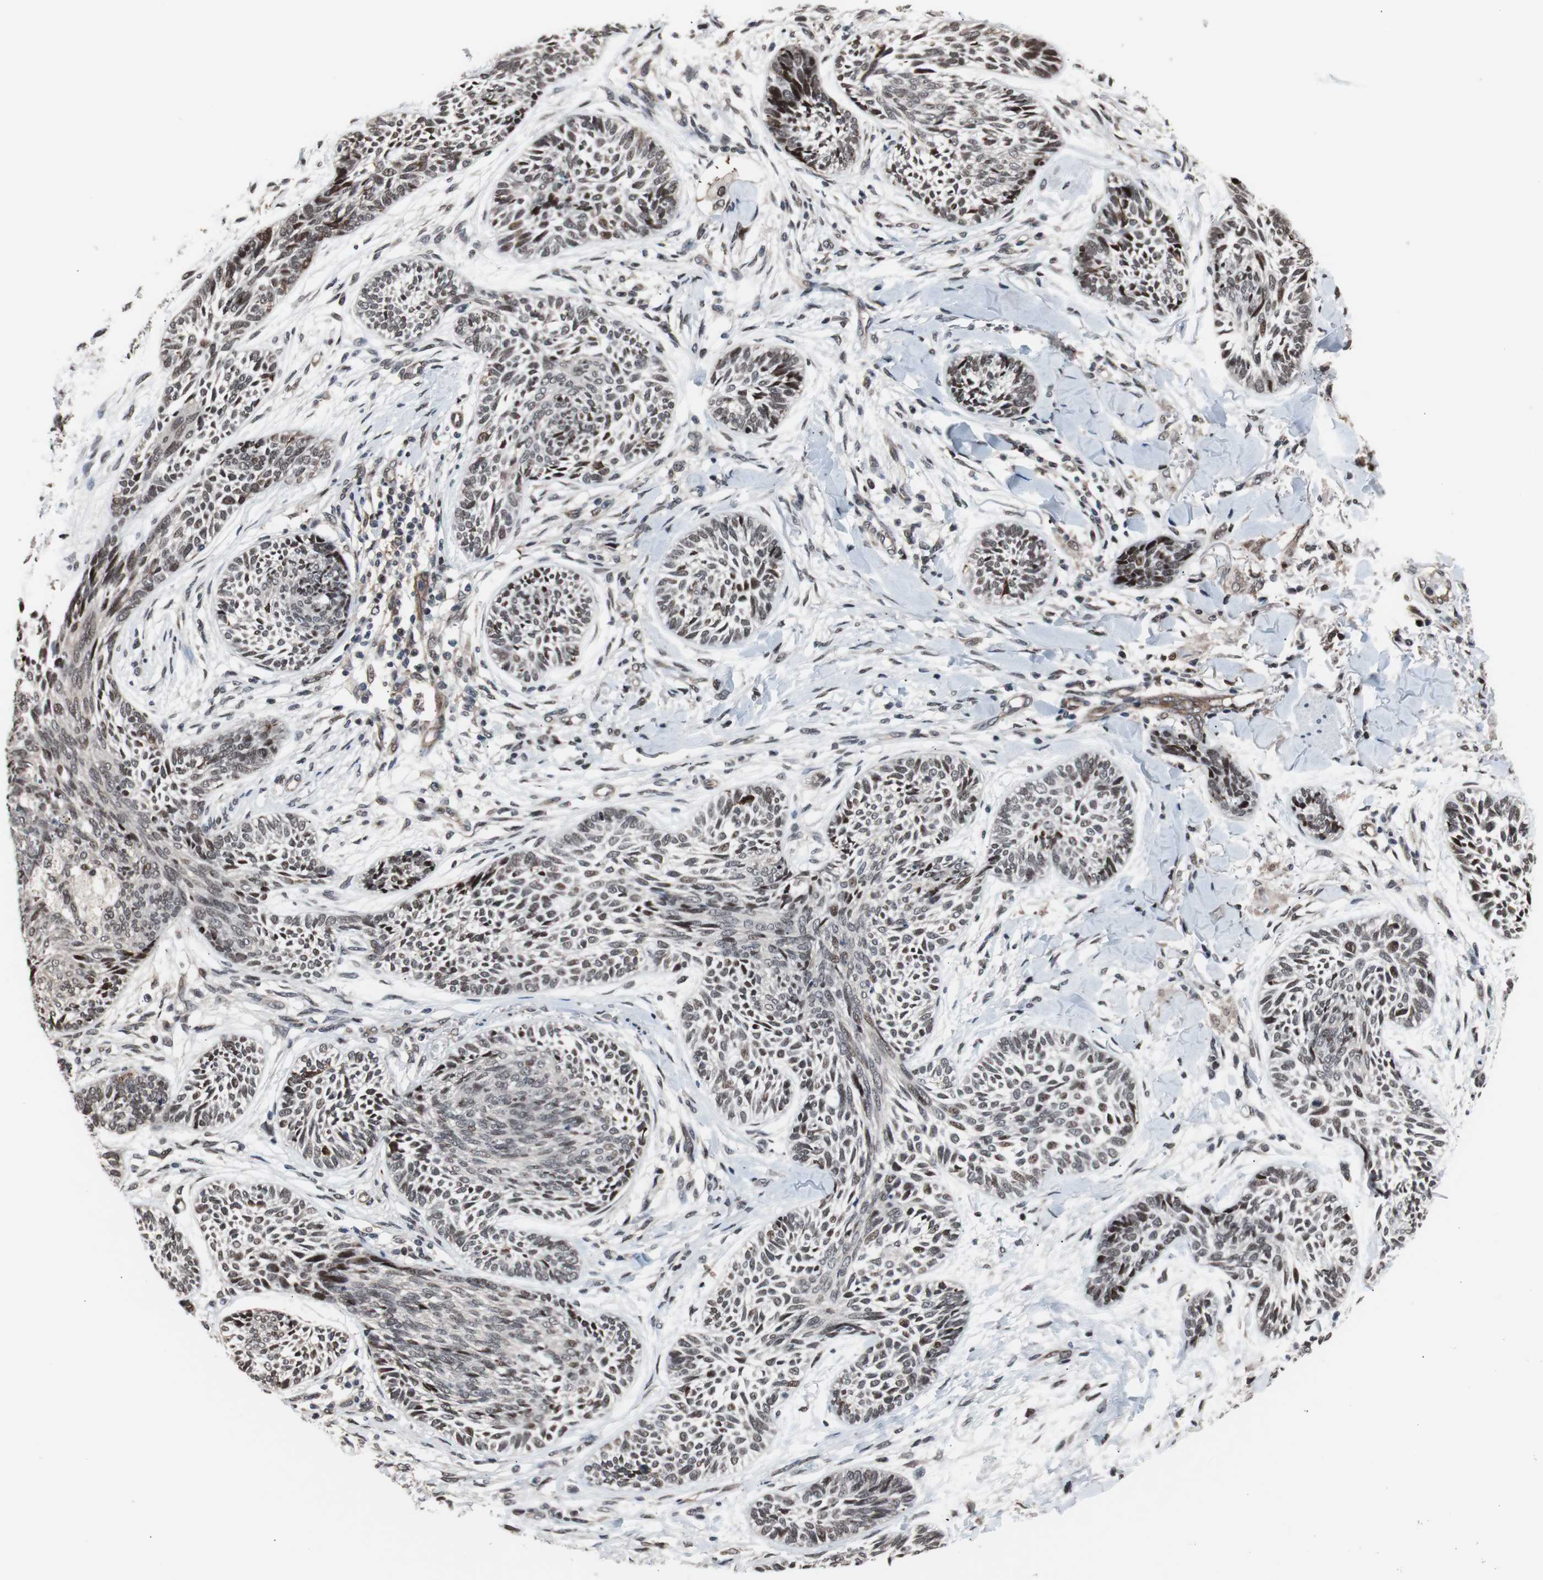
{"staining": {"intensity": "moderate", "quantity": "25%-75%", "location": "nuclear"}, "tissue": "skin cancer", "cell_type": "Tumor cells", "image_type": "cancer", "snomed": [{"axis": "morphology", "description": "Papilloma, NOS"}, {"axis": "morphology", "description": "Basal cell carcinoma"}, {"axis": "topography", "description": "Skin"}], "caption": "IHC (DAB) staining of human skin papilloma demonstrates moderate nuclear protein positivity in about 25%-75% of tumor cells. The protein of interest is stained brown, and the nuclei are stained in blue (DAB IHC with brightfield microscopy, high magnification).", "gene": "POGZ", "patient": {"sex": "male", "age": 87}}